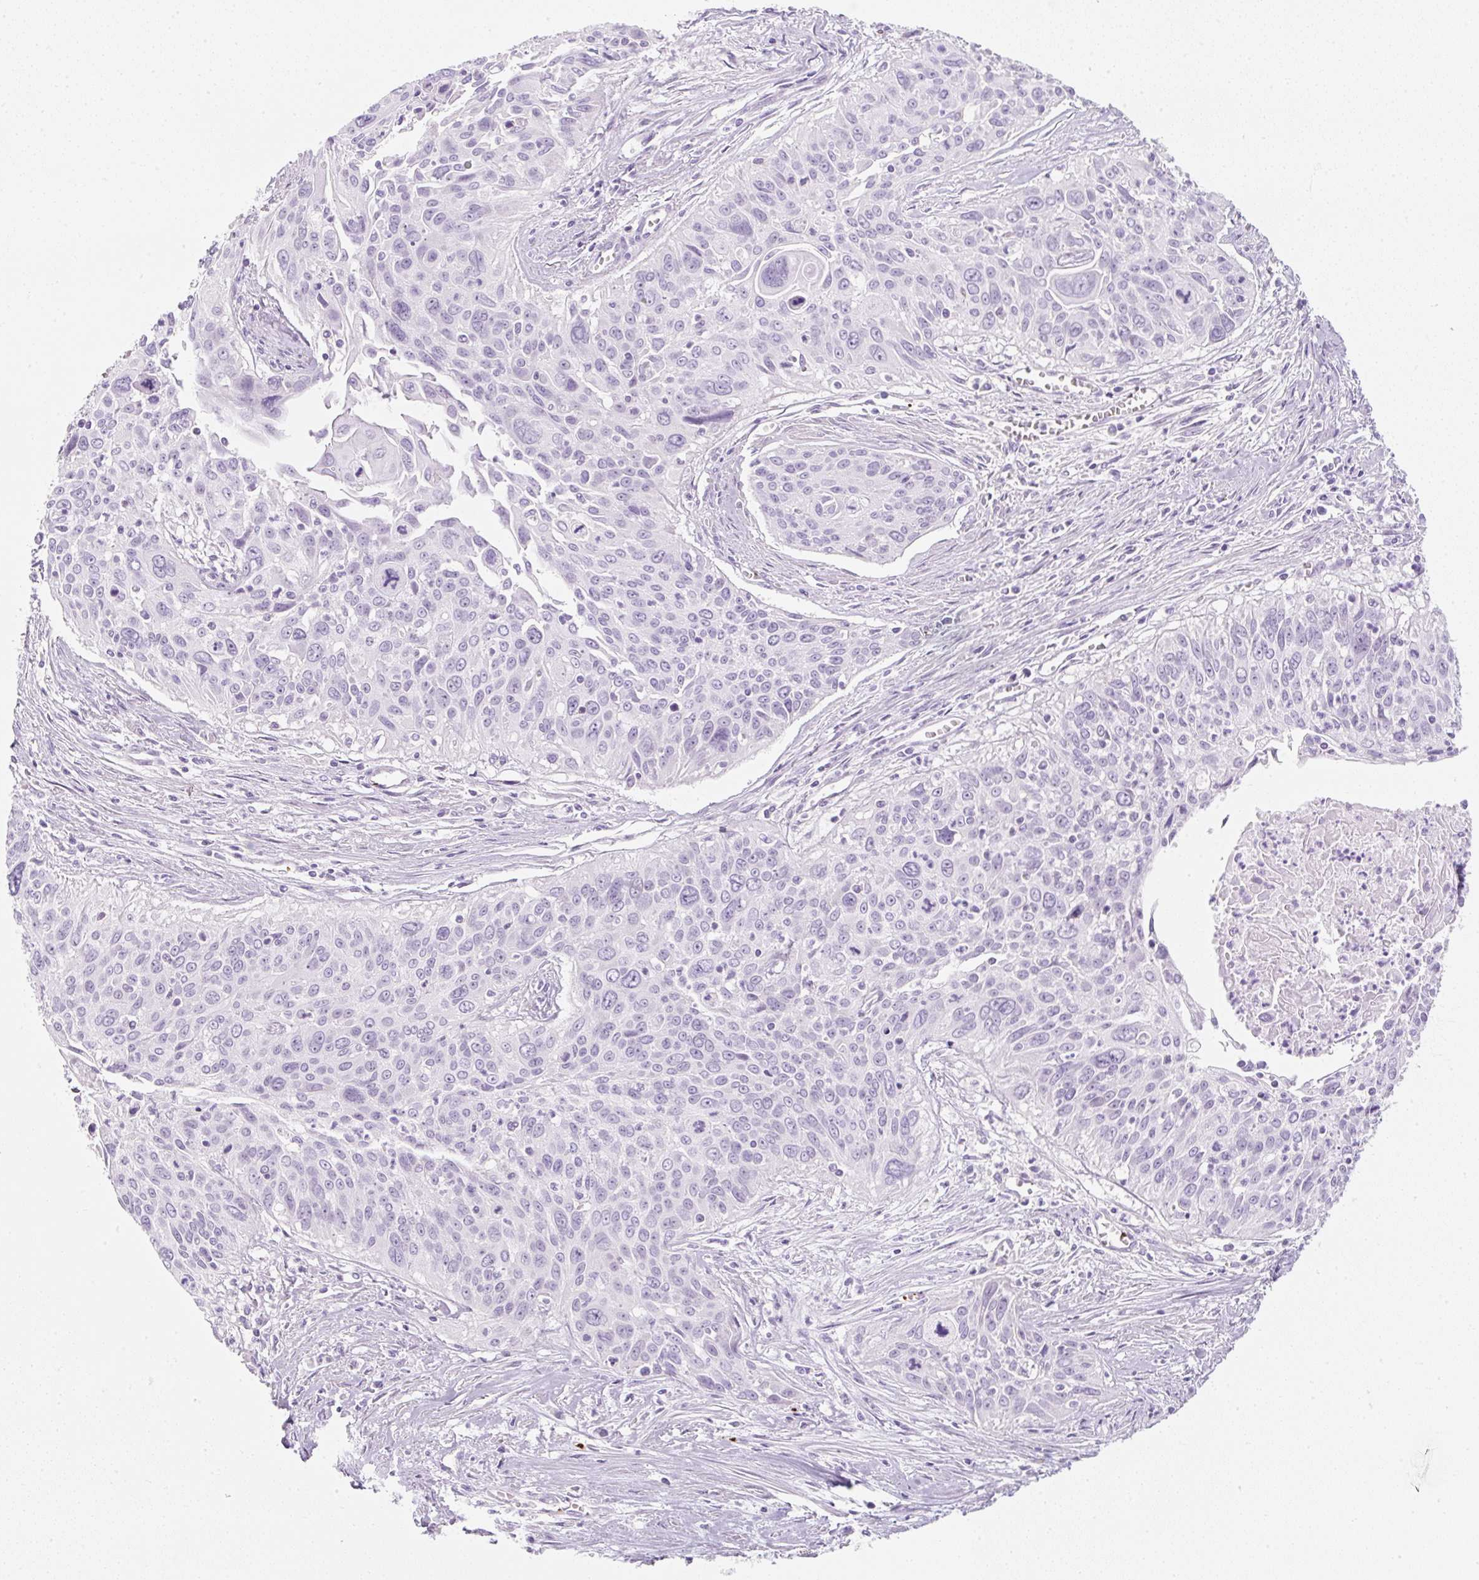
{"staining": {"intensity": "negative", "quantity": "none", "location": "none"}, "tissue": "cervical cancer", "cell_type": "Tumor cells", "image_type": "cancer", "snomed": [{"axis": "morphology", "description": "Squamous cell carcinoma, NOS"}, {"axis": "topography", "description": "Cervix"}], "caption": "There is no significant expression in tumor cells of cervical squamous cell carcinoma. Nuclei are stained in blue.", "gene": "PF4V1", "patient": {"sex": "female", "age": 55}}